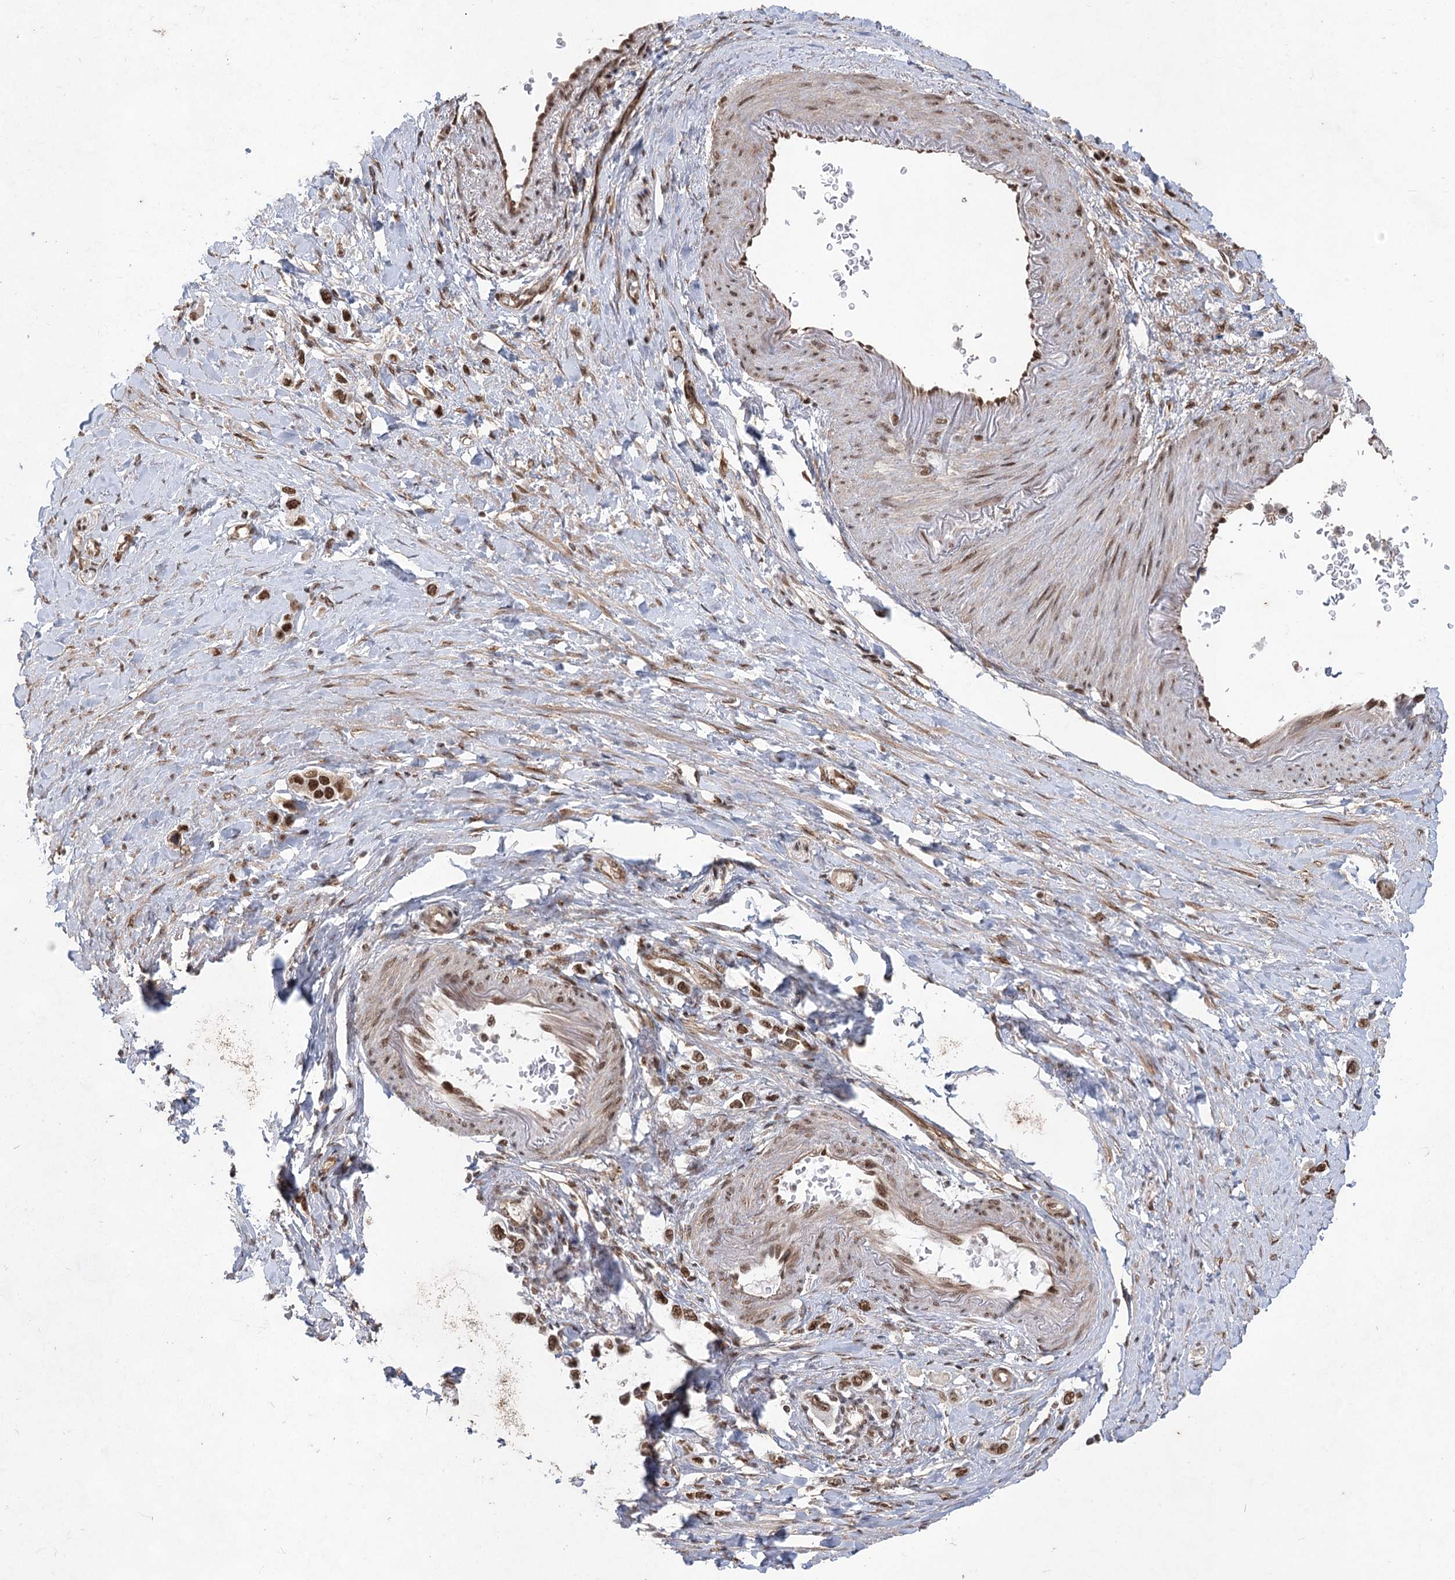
{"staining": {"intensity": "moderate", "quantity": ">75%", "location": "nuclear"}, "tissue": "stomach cancer", "cell_type": "Tumor cells", "image_type": "cancer", "snomed": [{"axis": "morphology", "description": "Adenocarcinoma, NOS"}, {"axis": "topography", "description": "Stomach"}], "caption": "Immunohistochemistry (IHC) histopathology image of human stomach adenocarcinoma stained for a protein (brown), which exhibits medium levels of moderate nuclear staining in about >75% of tumor cells.", "gene": "ZCCHC8", "patient": {"sex": "female", "age": 65}}